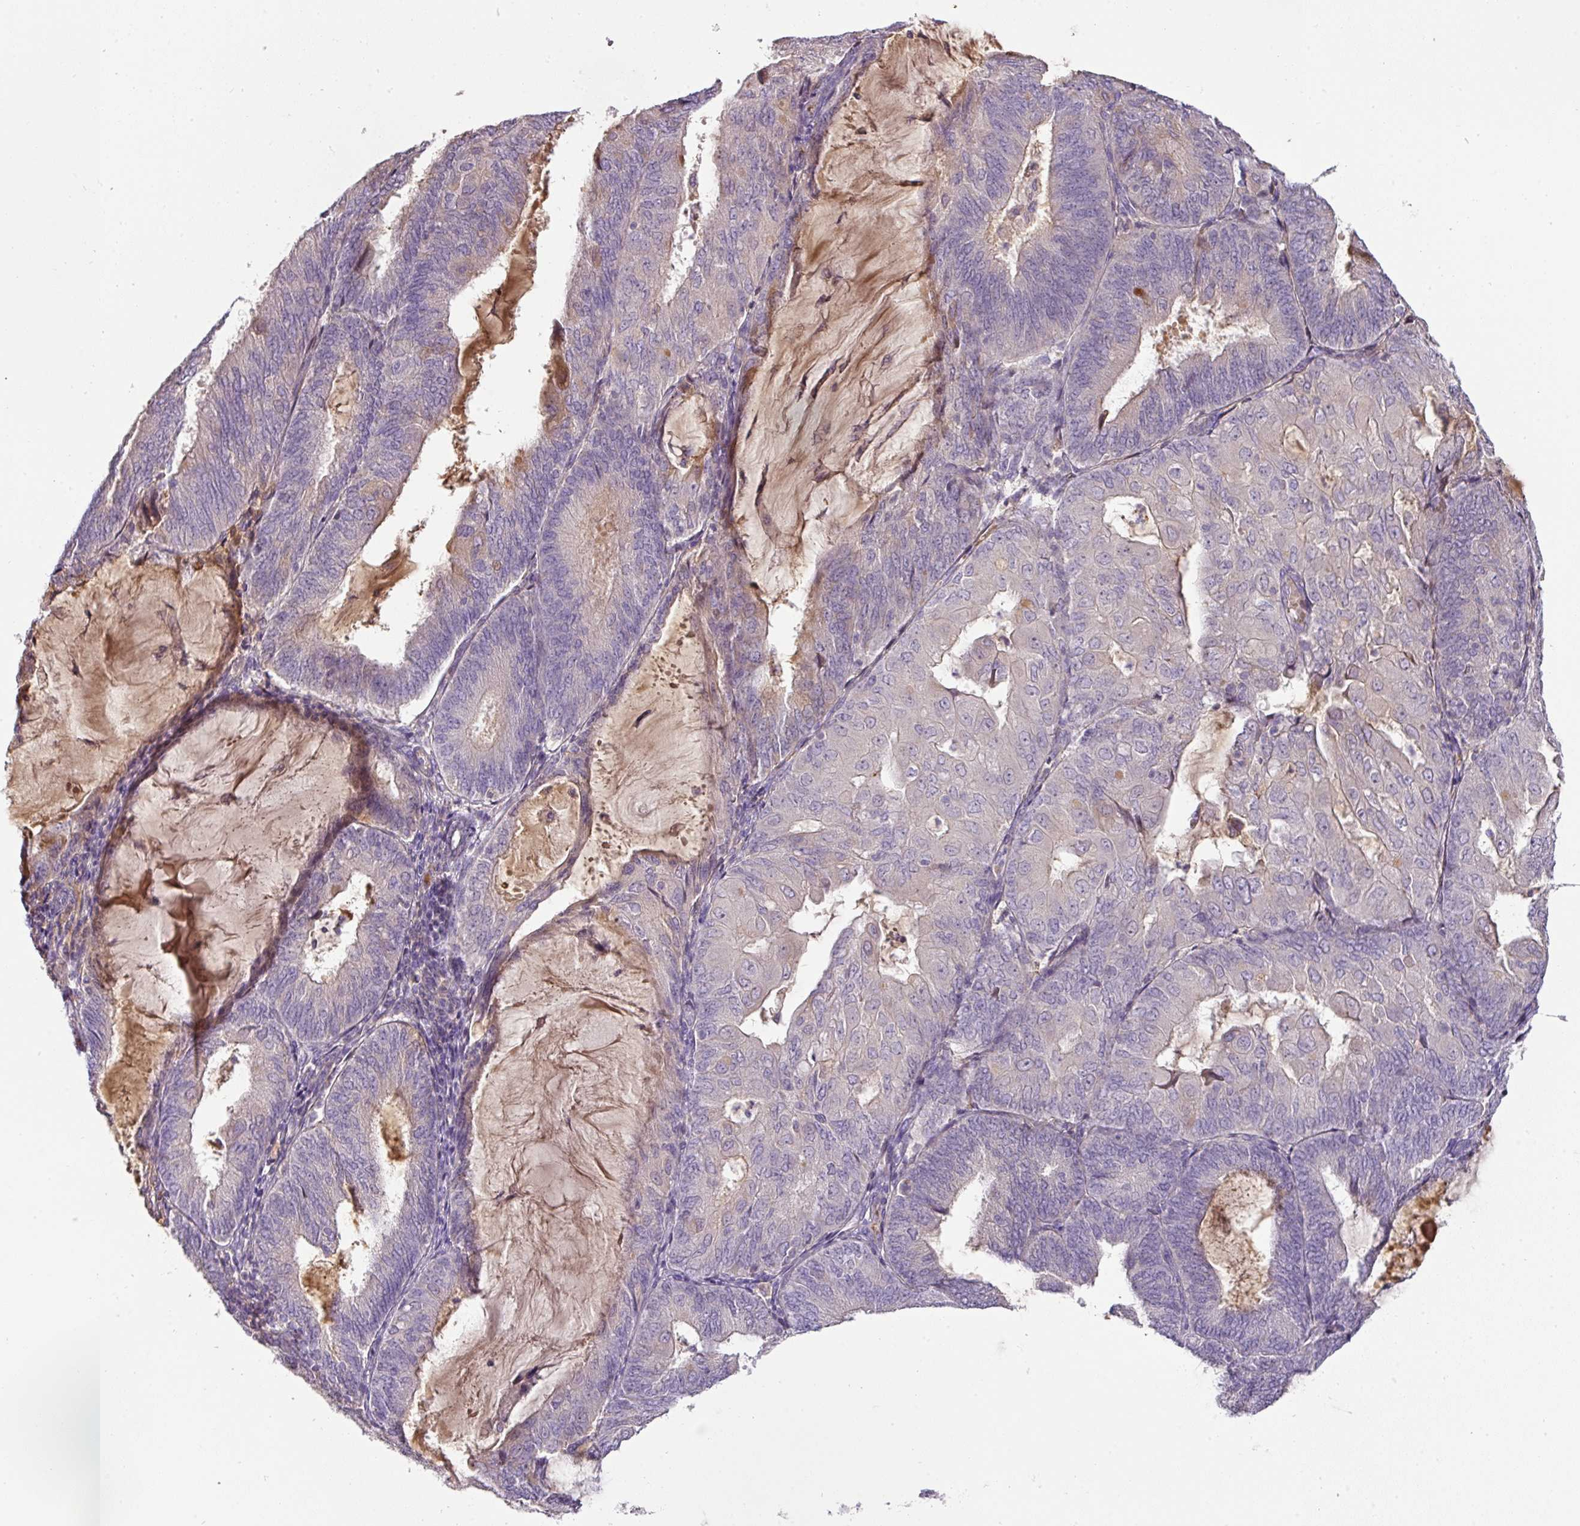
{"staining": {"intensity": "negative", "quantity": "none", "location": "none"}, "tissue": "endometrial cancer", "cell_type": "Tumor cells", "image_type": "cancer", "snomed": [{"axis": "morphology", "description": "Adenocarcinoma, NOS"}, {"axis": "topography", "description": "Endometrium"}], "caption": "Tumor cells show no significant protein staining in endometrial adenocarcinoma. (DAB (3,3'-diaminobenzidine) immunohistochemistry visualized using brightfield microscopy, high magnification).", "gene": "CCZ1", "patient": {"sex": "female", "age": 81}}